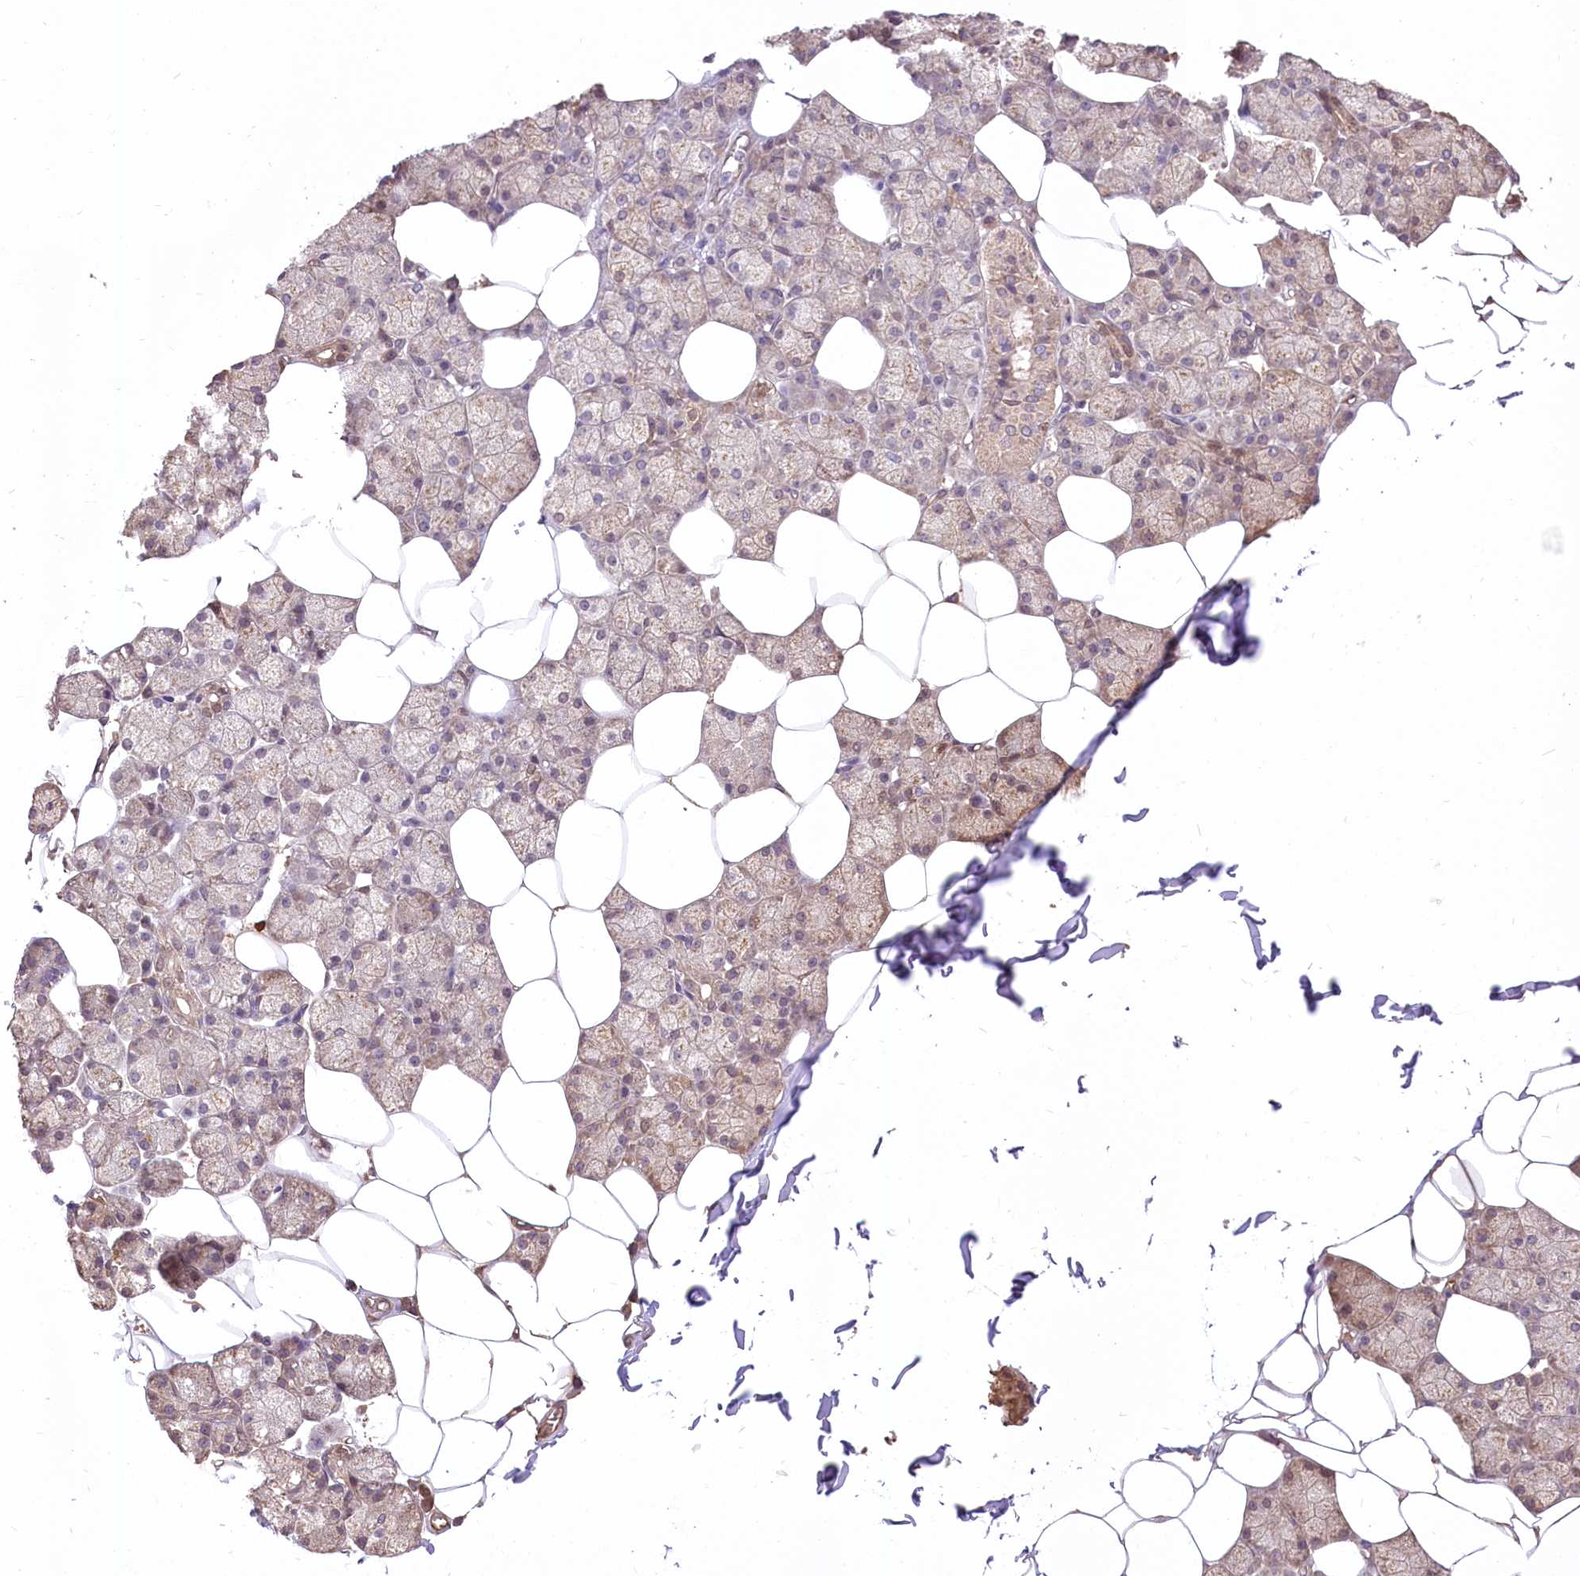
{"staining": {"intensity": "moderate", "quantity": "25%-75%", "location": "cytoplasmic/membranous"}, "tissue": "salivary gland", "cell_type": "Glandular cells", "image_type": "normal", "snomed": [{"axis": "morphology", "description": "Normal tissue, NOS"}, {"axis": "topography", "description": "Salivary gland"}], "caption": "A histopathology image of salivary gland stained for a protein demonstrates moderate cytoplasmic/membranous brown staining in glandular cells.", "gene": "R3HDM2", "patient": {"sex": "male", "age": 62}}